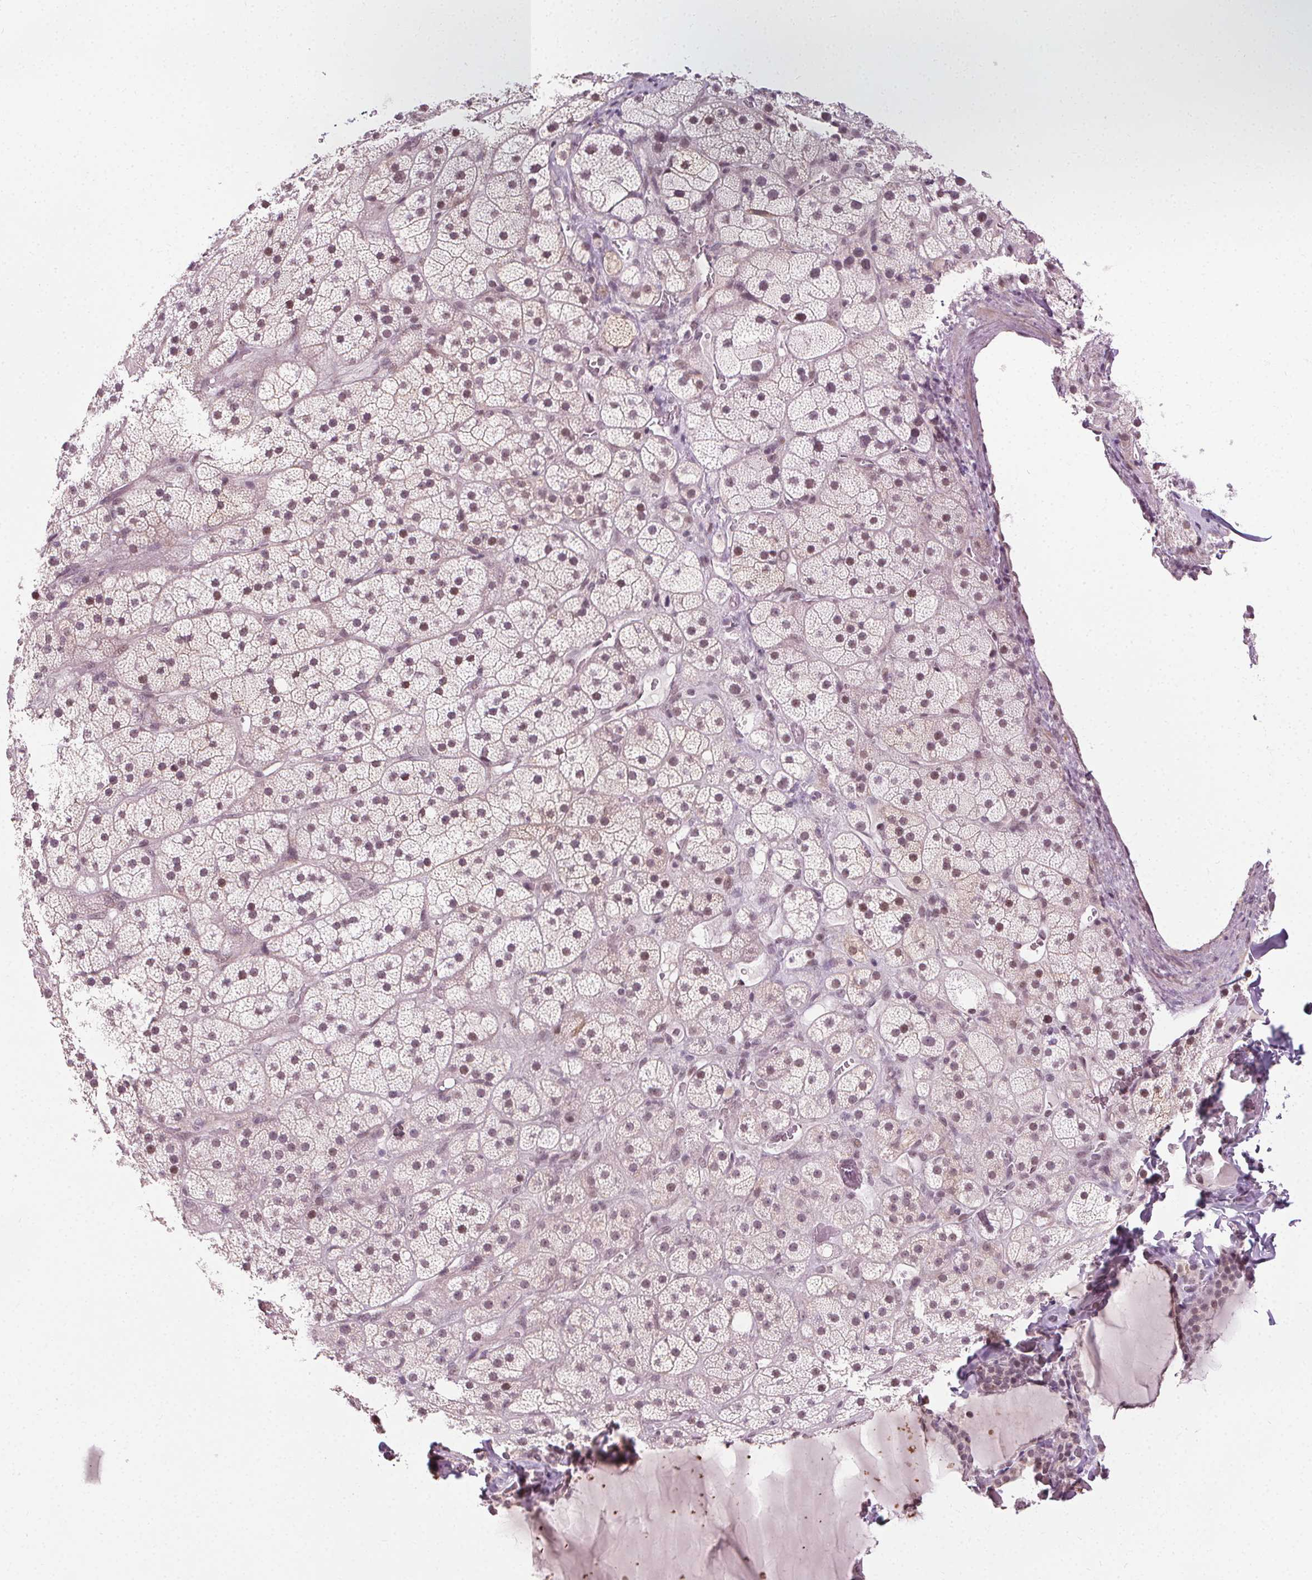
{"staining": {"intensity": "weak", "quantity": "<25%", "location": "cytoplasmic/membranous,nuclear"}, "tissue": "adrenal gland", "cell_type": "Glandular cells", "image_type": "normal", "snomed": [{"axis": "morphology", "description": "Normal tissue, NOS"}, {"axis": "topography", "description": "Adrenal gland"}], "caption": "Histopathology image shows no significant protein positivity in glandular cells of benign adrenal gland. (Brightfield microscopy of DAB (3,3'-diaminobenzidine) immunohistochemistry (IHC) at high magnification).", "gene": "CEBPA", "patient": {"sex": "male", "age": 57}}